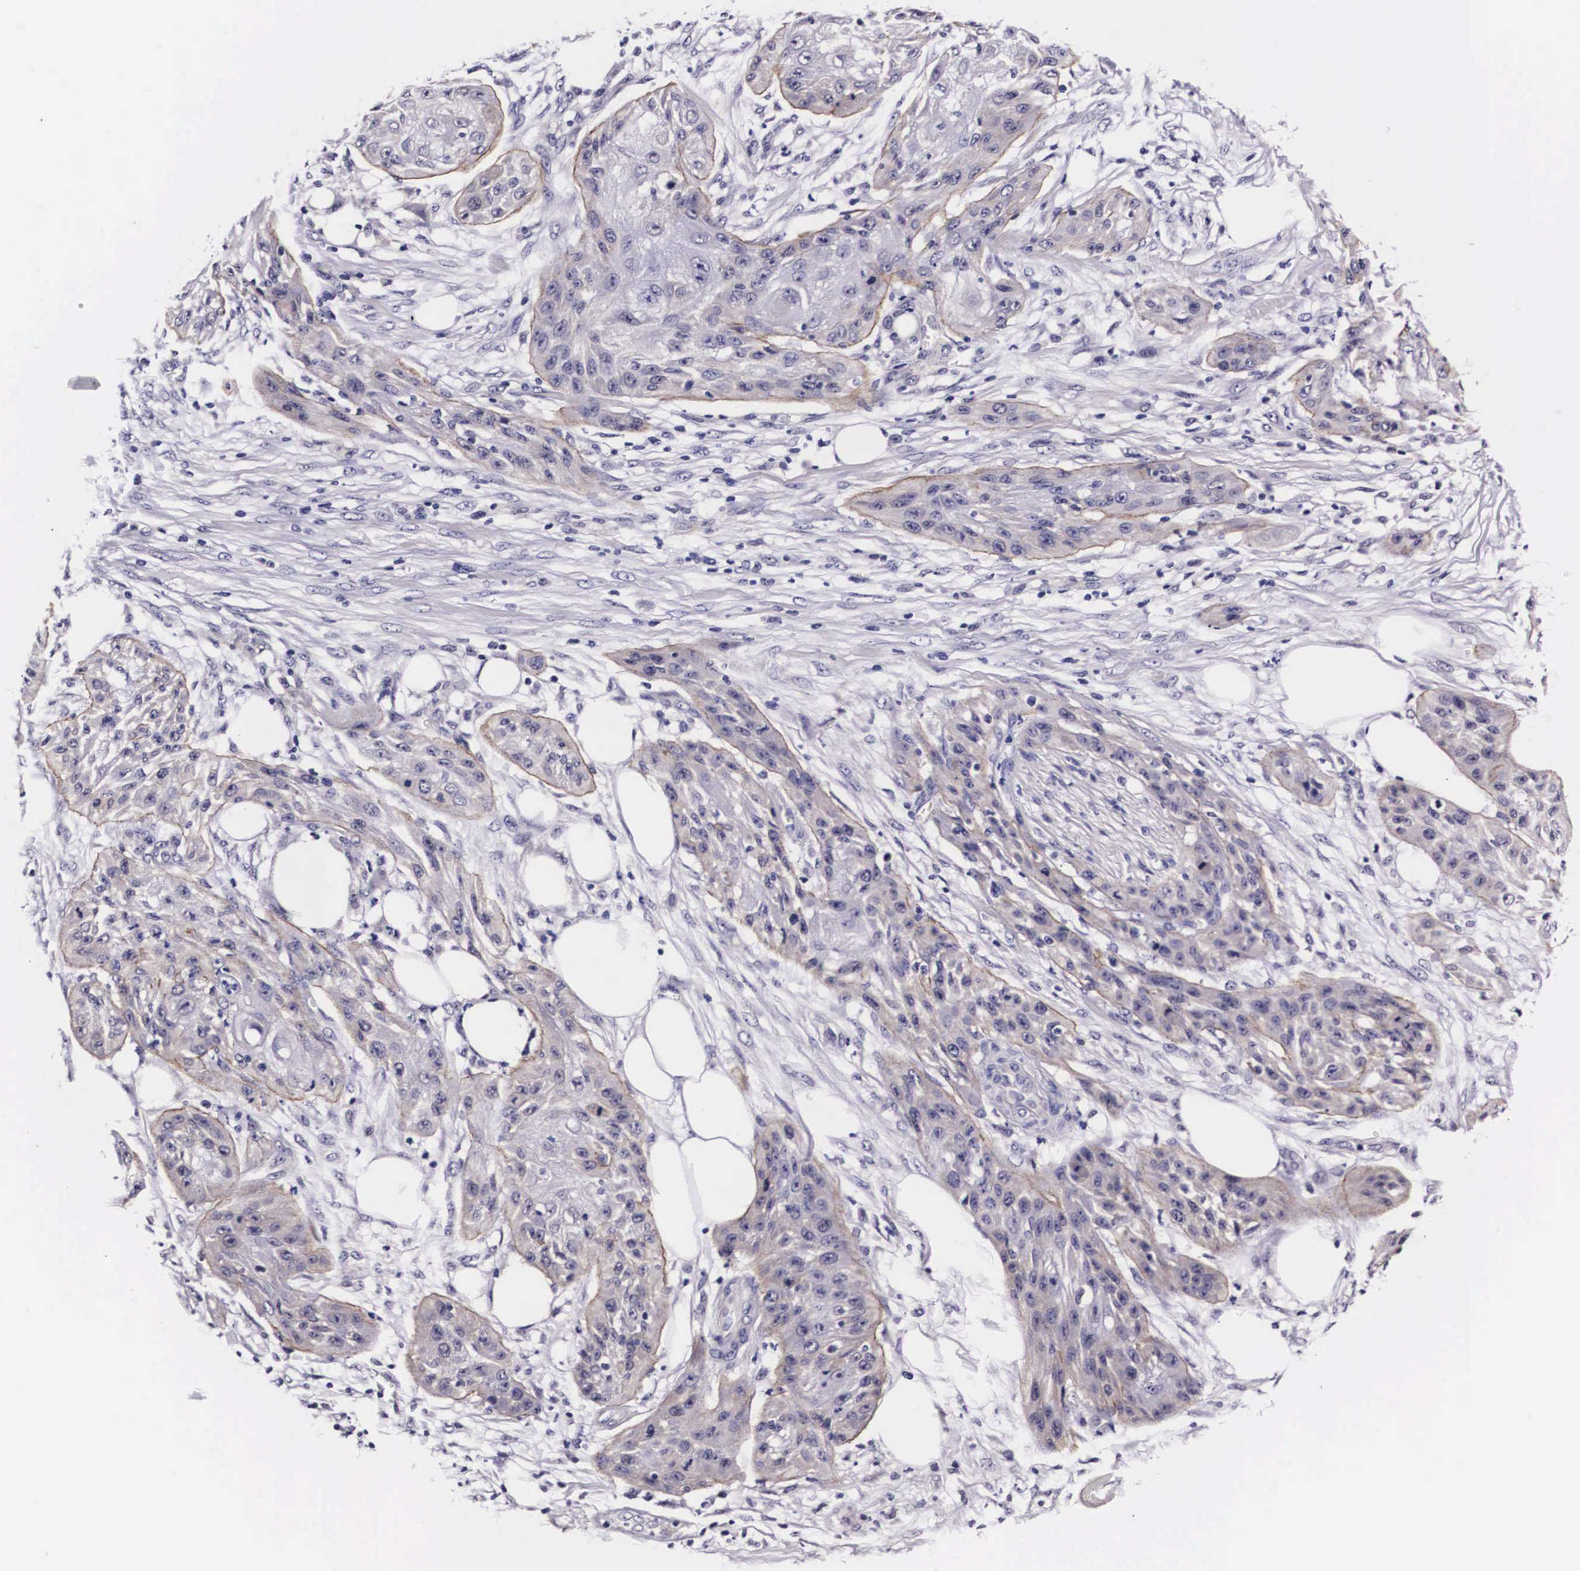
{"staining": {"intensity": "moderate", "quantity": "25%-75%", "location": "cytoplasmic/membranous"}, "tissue": "skin cancer", "cell_type": "Tumor cells", "image_type": "cancer", "snomed": [{"axis": "morphology", "description": "Squamous cell carcinoma, NOS"}, {"axis": "topography", "description": "Skin"}], "caption": "Protein staining shows moderate cytoplasmic/membranous staining in approximately 25%-75% of tumor cells in squamous cell carcinoma (skin).", "gene": "PHETA2", "patient": {"sex": "female", "age": 88}}